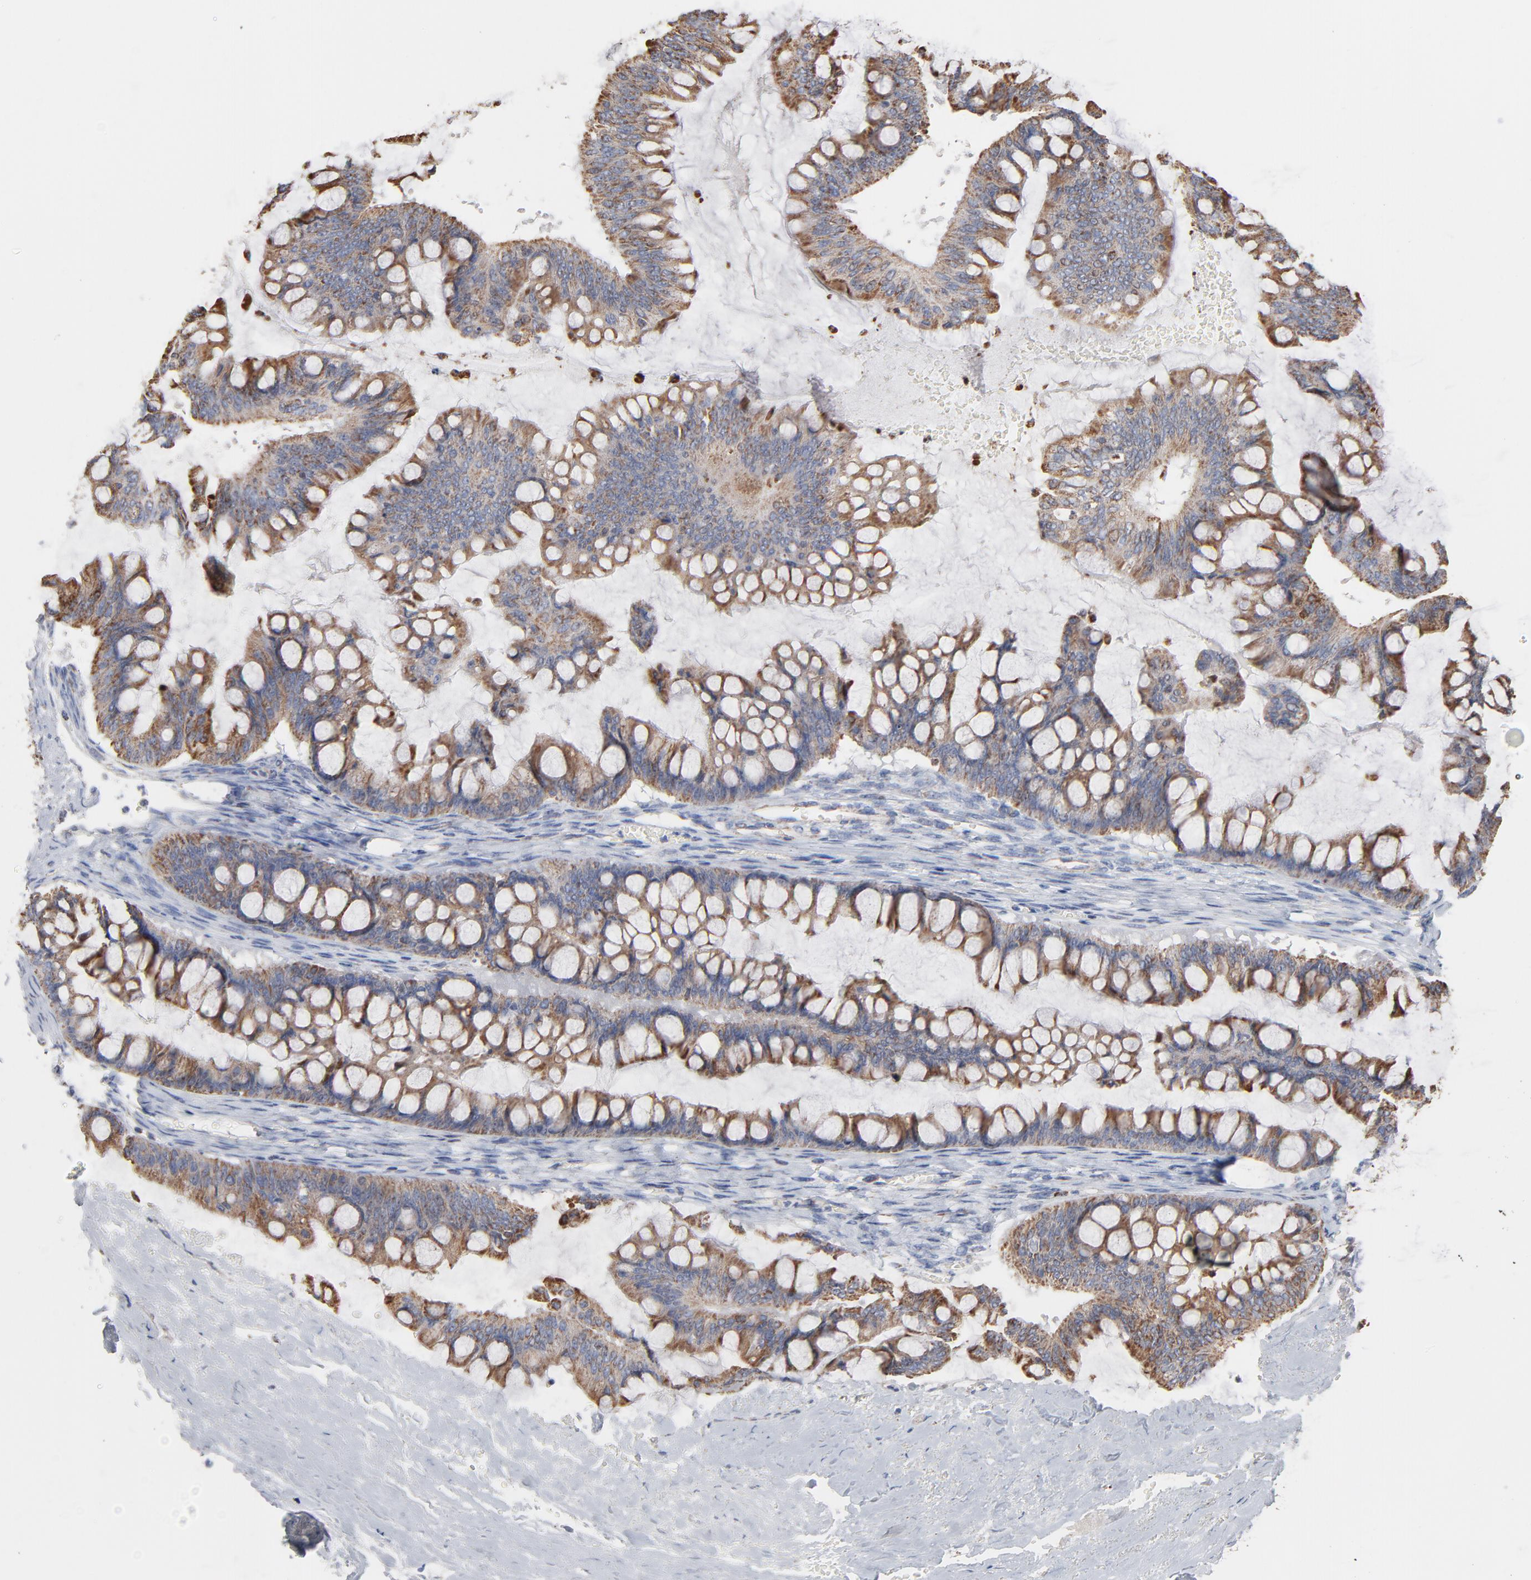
{"staining": {"intensity": "strong", "quantity": ">75%", "location": "cytoplasmic/membranous"}, "tissue": "ovarian cancer", "cell_type": "Tumor cells", "image_type": "cancer", "snomed": [{"axis": "morphology", "description": "Cystadenocarcinoma, mucinous, NOS"}, {"axis": "topography", "description": "Ovary"}], "caption": "This image displays immunohistochemistry (IHC) staining of mucinous cystadenocarcinoma (ovarian), with high strong cytoplasmic/membranous staining in about >75% of tumor cells.", "gene": "UQCRC1", "patient": {"sex": "female", "age": 73}}